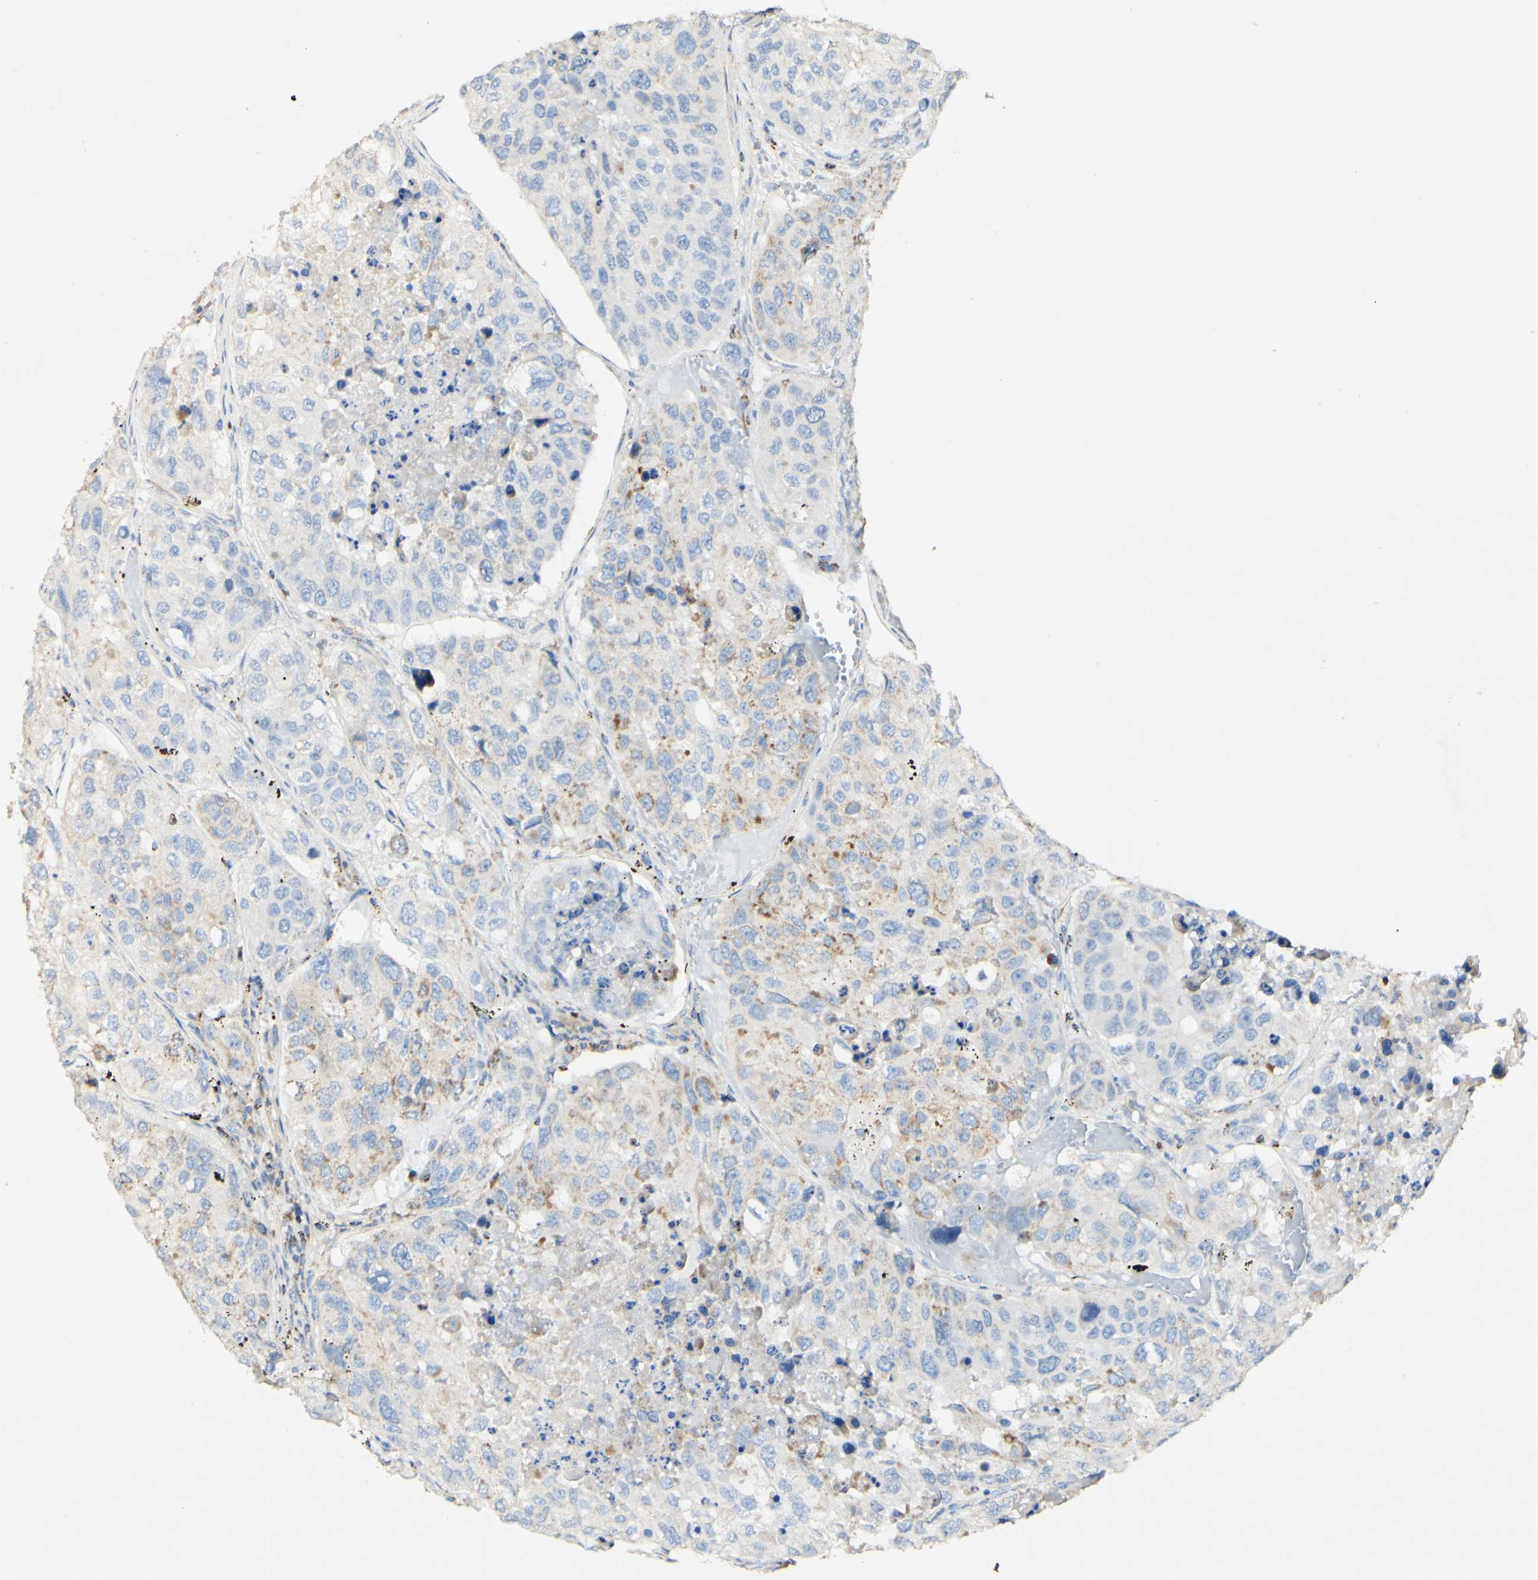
{"staining": {"intensity": "weak", "quantity": "<25%", "location": "cytoplasmic/membranous"}, "tissue": "urothelial cancer", "cell_type": "Tumor cells", "image_type": "cancer", "snomed": [{"axis": "morphology", "description": "Urothelial carcinoma, High grade"}, {"axis": "topography", "description": "Lymph node"}, {"axis": "topography", "description": "Urinary bladder"}], "caption": "Immunohistochemistry (IHC) image of neoplastic tissue: urothelial carcinoma (high-grade) stained with DAB (3,3'-diaminobenzidine) reveals no significant protein expression in tumor cells.", "gene": "OXCT1", "patient": {"sex": "male", "age": 51}}